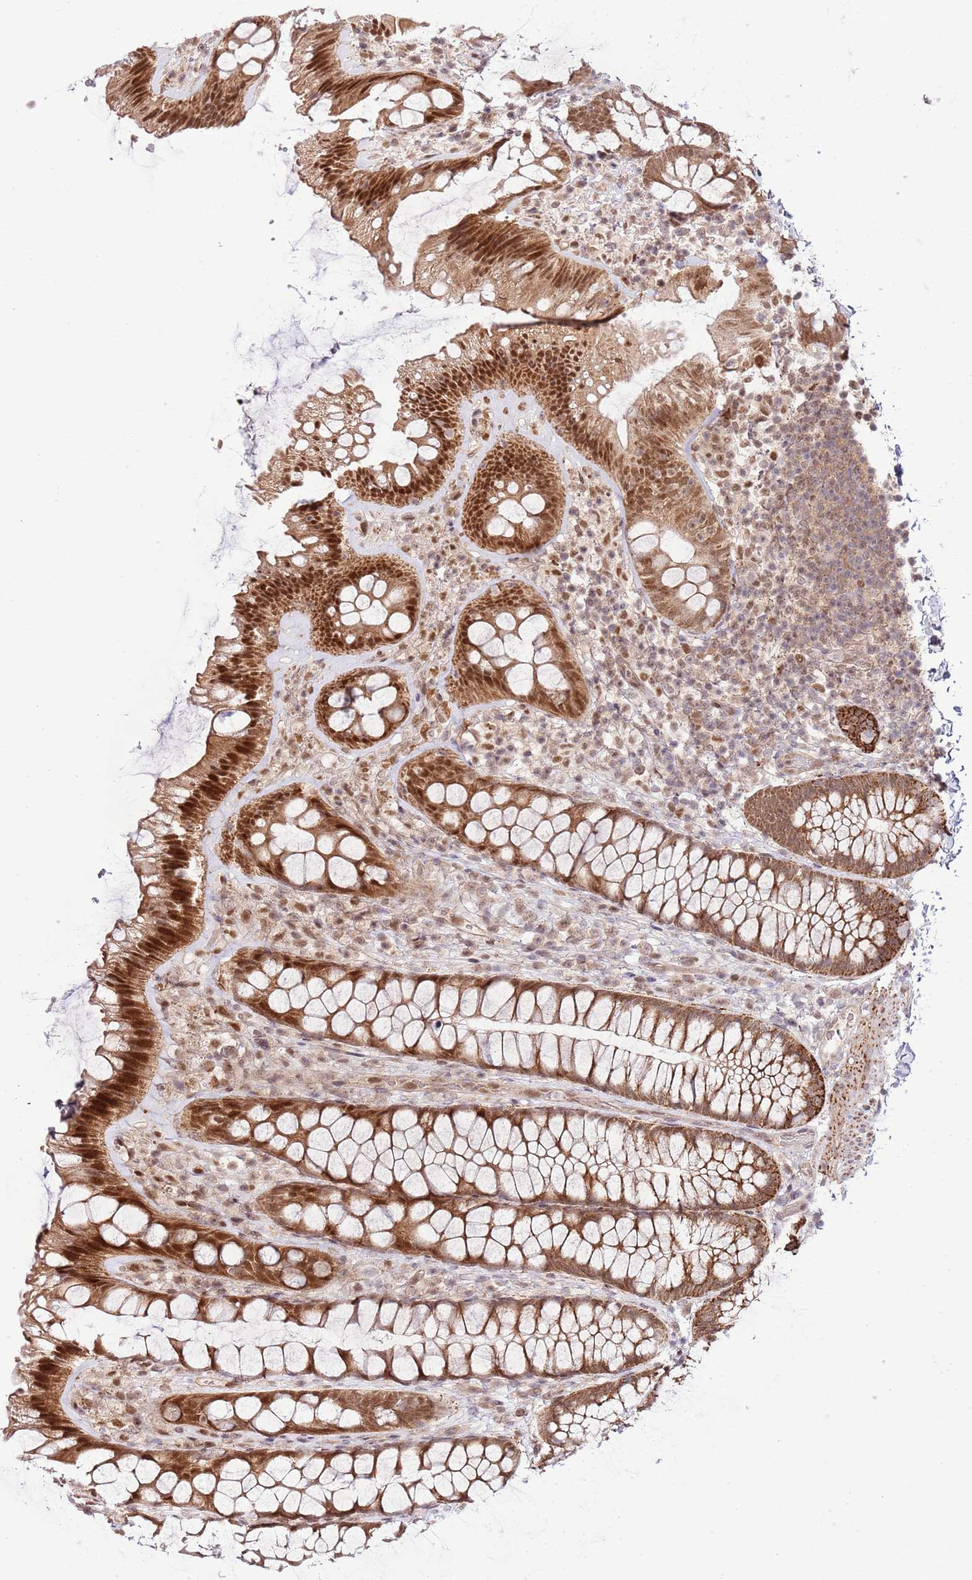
{"staining": {"intensity": "strong", "quantity": ">75%", "location": "cytoplasmic/membranous,nuclear"}, "tissue": "colon", "cell_type": "Glandular cells", "image_type": "normal", "snomed": [{"axis": "morphology", "description": "Normal tissue, NOS"}, {"axis": "topography", "description": "Colon"}], "caption": "The immunohistochemical stain shows strong cytoplasmic/membranous,nuclear expression in glandular cells of unremarkable colon. Ihc stains the protein in brown and the nuclei are stained blue.", "gene": "CHD1", "patient": {"sex": "male", "age": 46}}